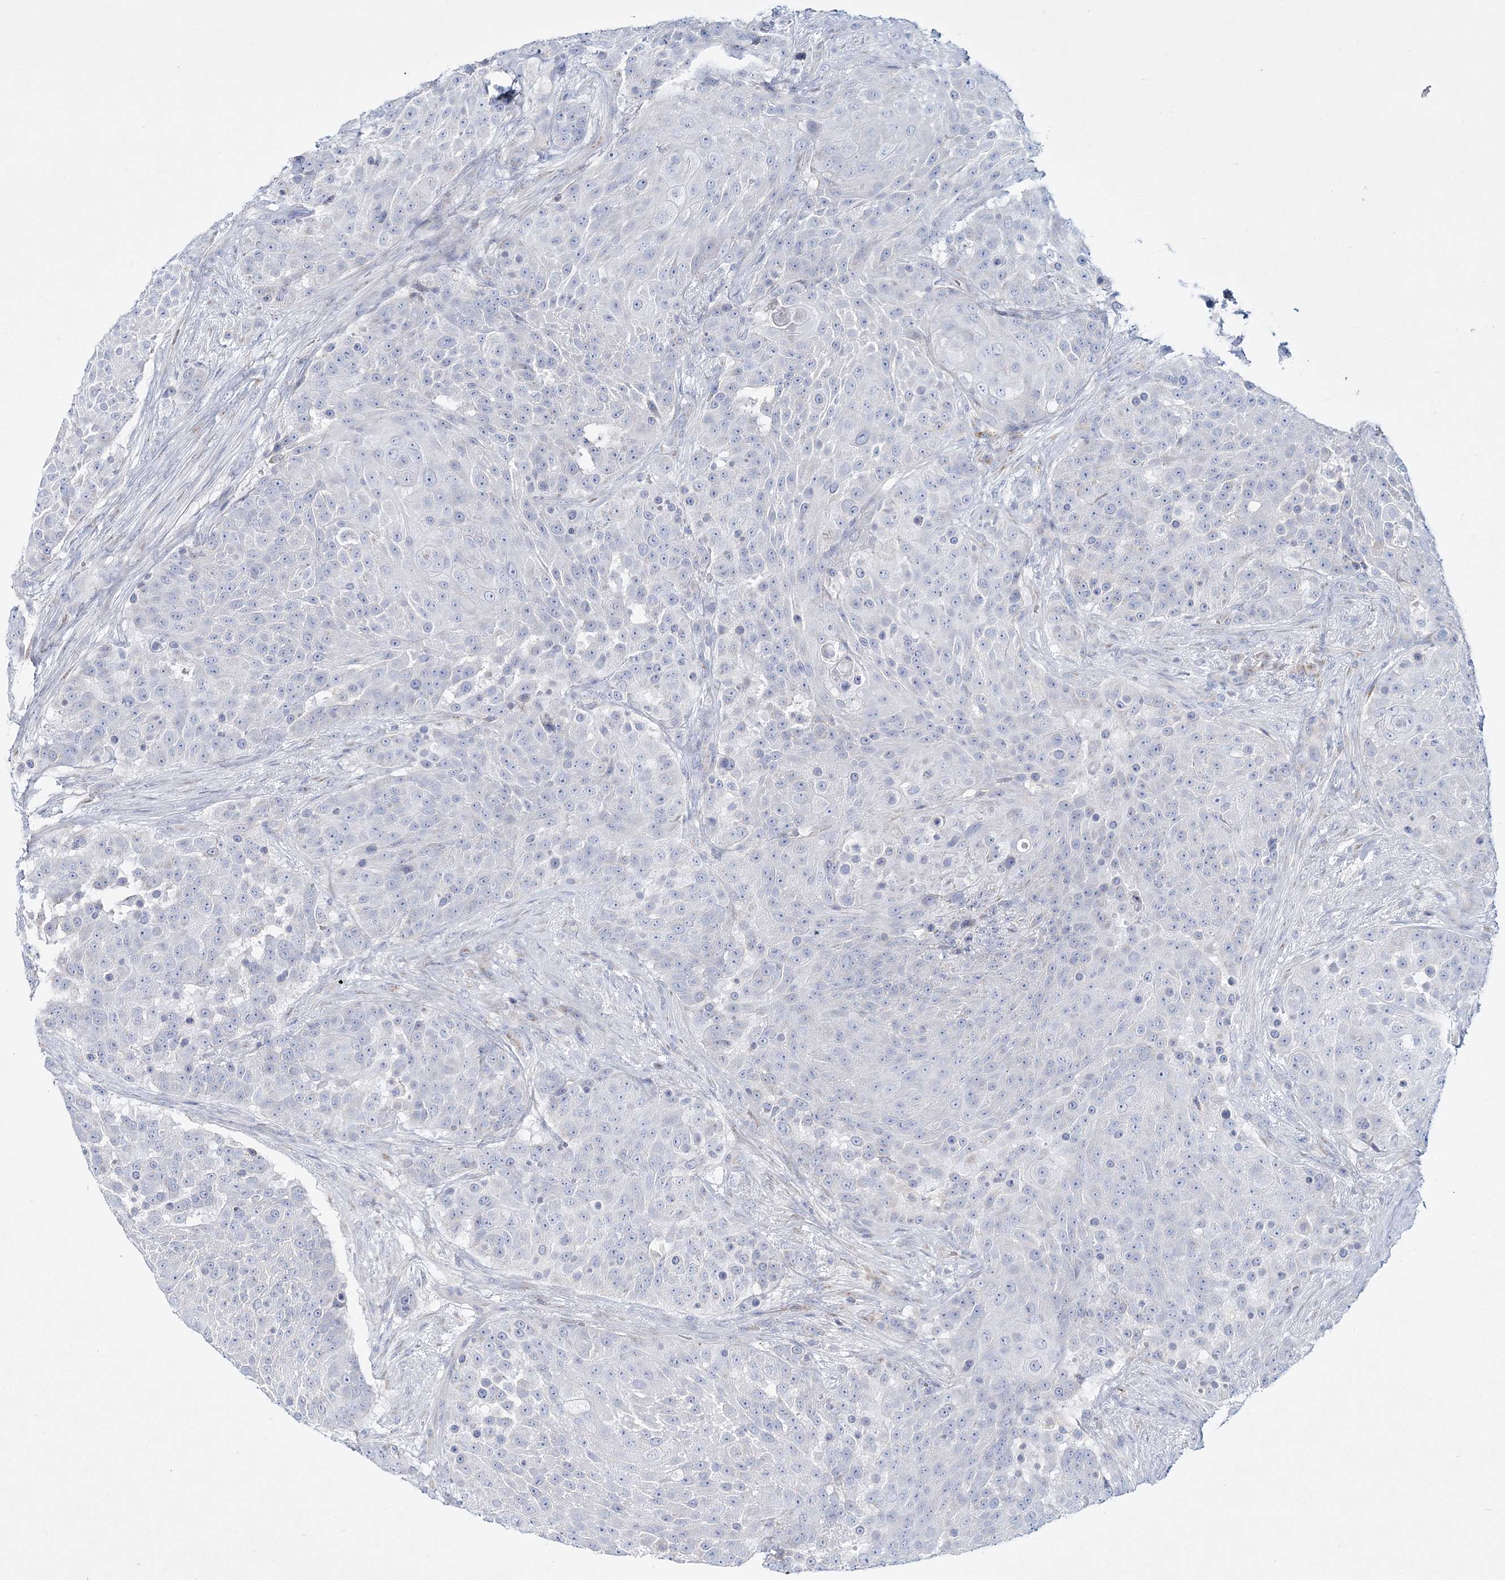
{"staining": {"intensity": "negative", "quantity": "none", "location": "none"}, "tissue": "urothelial cancer", "cell_type": "Tumor cells", "image_type": "cancer", "snomed": [{"axis": "morphology", "description": "Urothelial carcinoma, High grade"}, {"axis": "topography", "description": "Urinary bladder"}], "caption": "Urothelial cancer was stained to show a protein in brown. There is no significant expression in tumor cells.", "gene": "ADGRL1", "patient": {"sex": "female", "age": 63}}